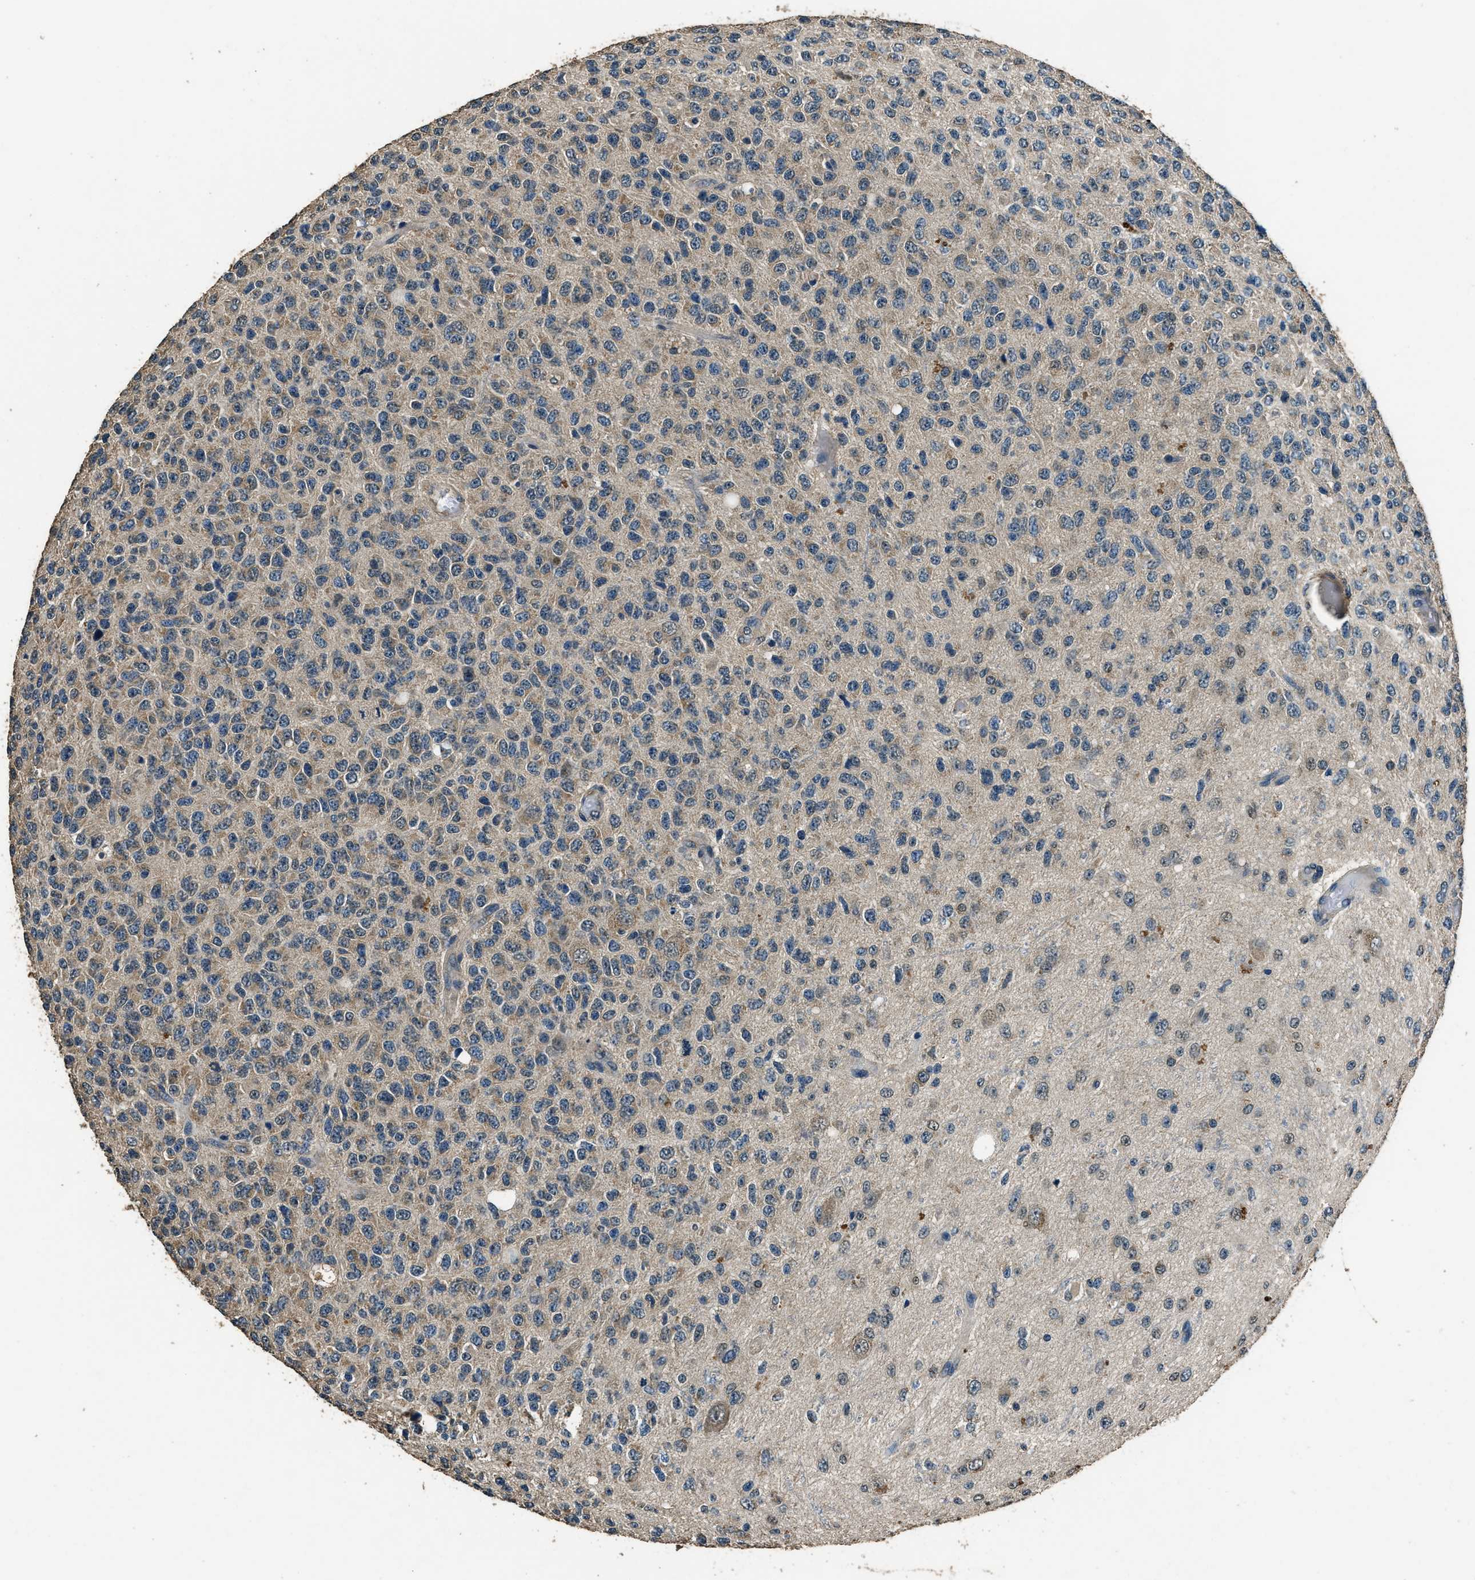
{"staining": {"intensity": "weak", "quantity": "25%-75%", "location": "cytoplasmic/membranous"}, "tissue": "glioma", "cell_type": "Tumor cells", "image_type": "cancer", "snomed": [{"axis": "morphology", "description": "Glioma, malignant, High grade"}, {"axis": "topography", "description": "pancreas cauda"}], "caption": "Immunohistochemistry (IHC) of human glioma demonstrates low levels of weak cytoplasmic/membranous expression in about 25%-75% of tumor cells. (brown staining indicates protein expression, while blue staining denotes nuclei).", "gene": "SALL3", "patient": {"sex": "male", "age": 60}}